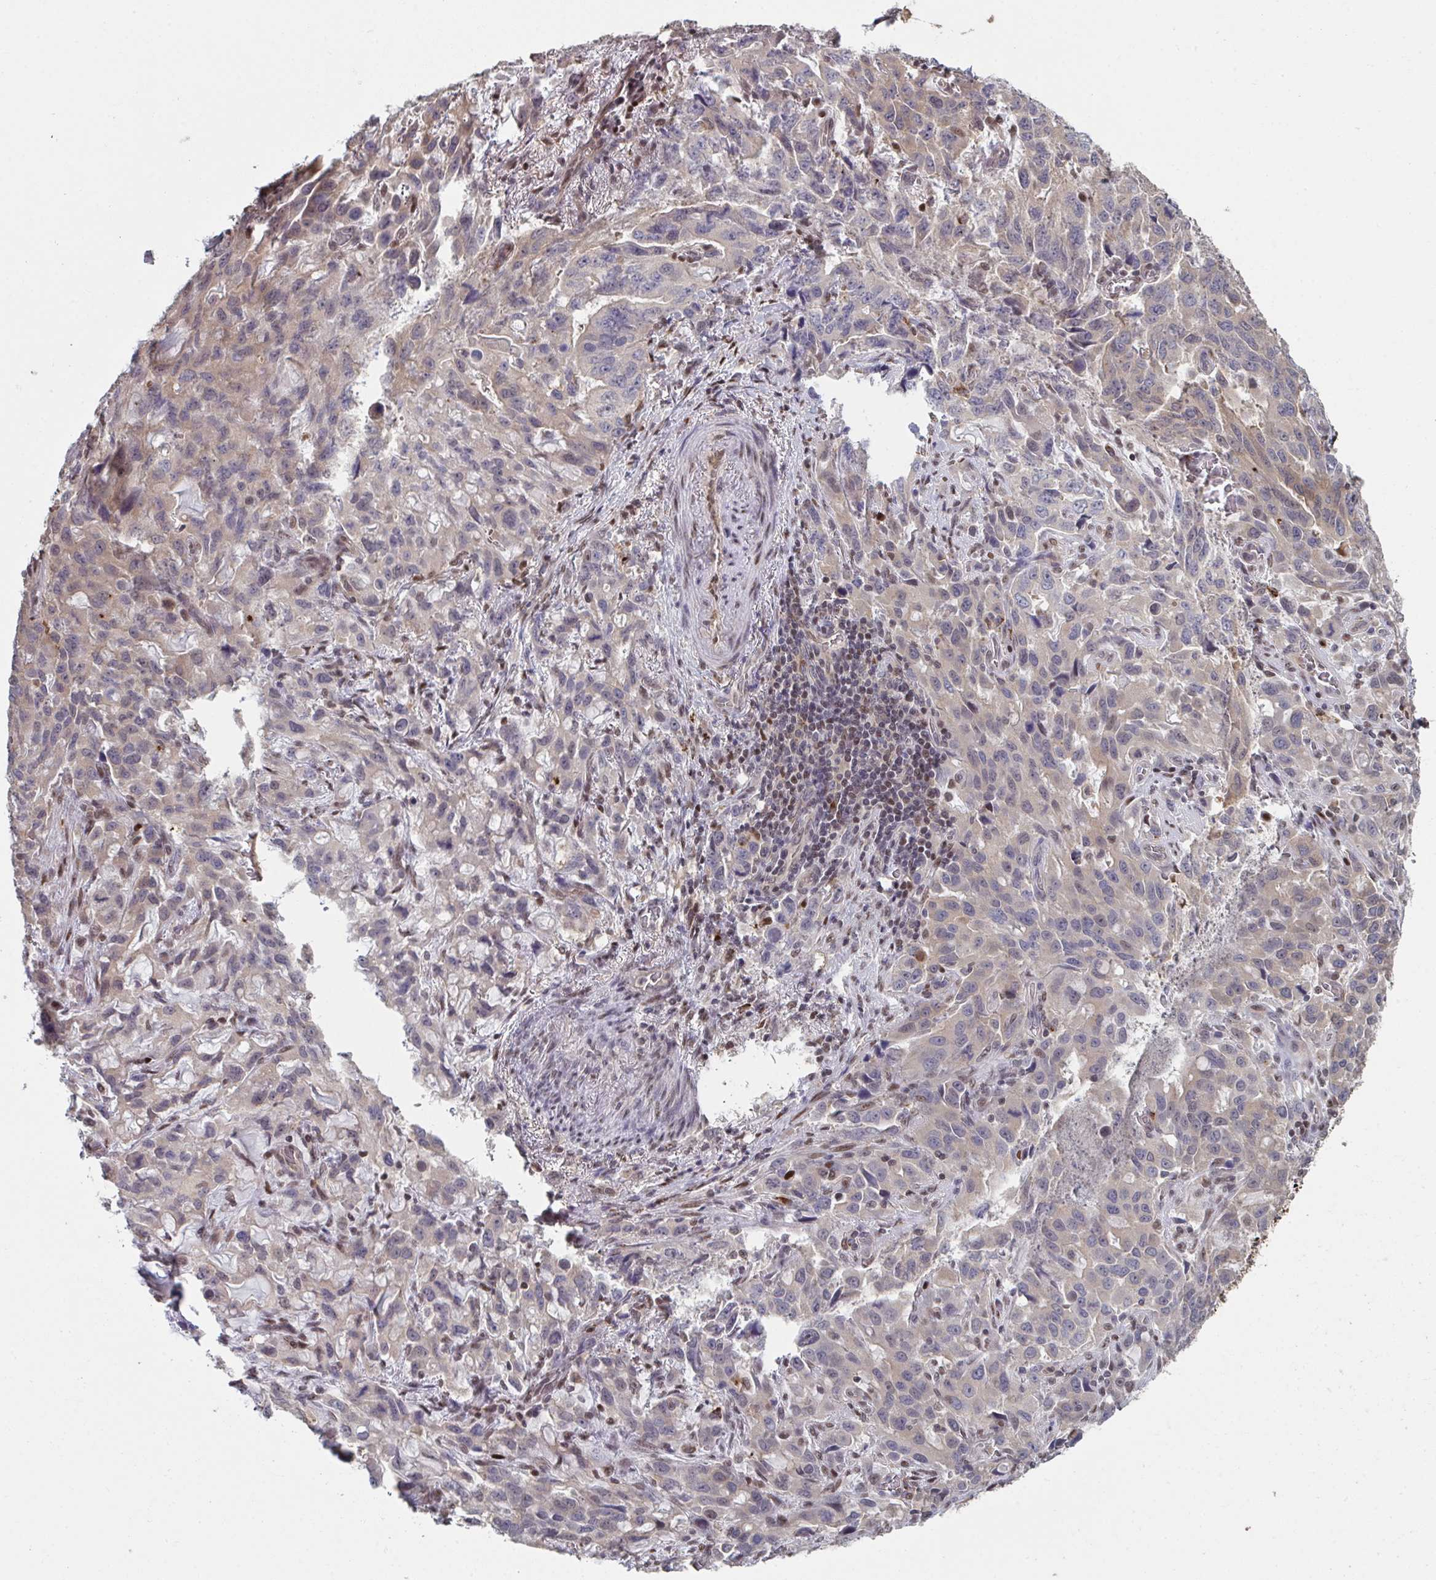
{"staining": {"intensity": "weak", "quantity": "25%-75%", "location": "cytoplasmic/membranous"}, "tissue": "stomach cancer", "cell_type": "Tumor cells", "image_type": "cancer", "snomed": [{"axis": "morphology", "description": "Adenocarcinoma, NOS"}, {"axis": "topography", "description": "Stomach, upper"}], "caption": "Protein staining of stomach adenocarcinoma tissue exhibits weak cytoplasmic/membranous expression in approximately 25%-75% of tumor cells. (Brightfield microscopy of DAB IHC at high magnification).", "gene": "ACD", "patient": {"sex": "male", "age": 85}}